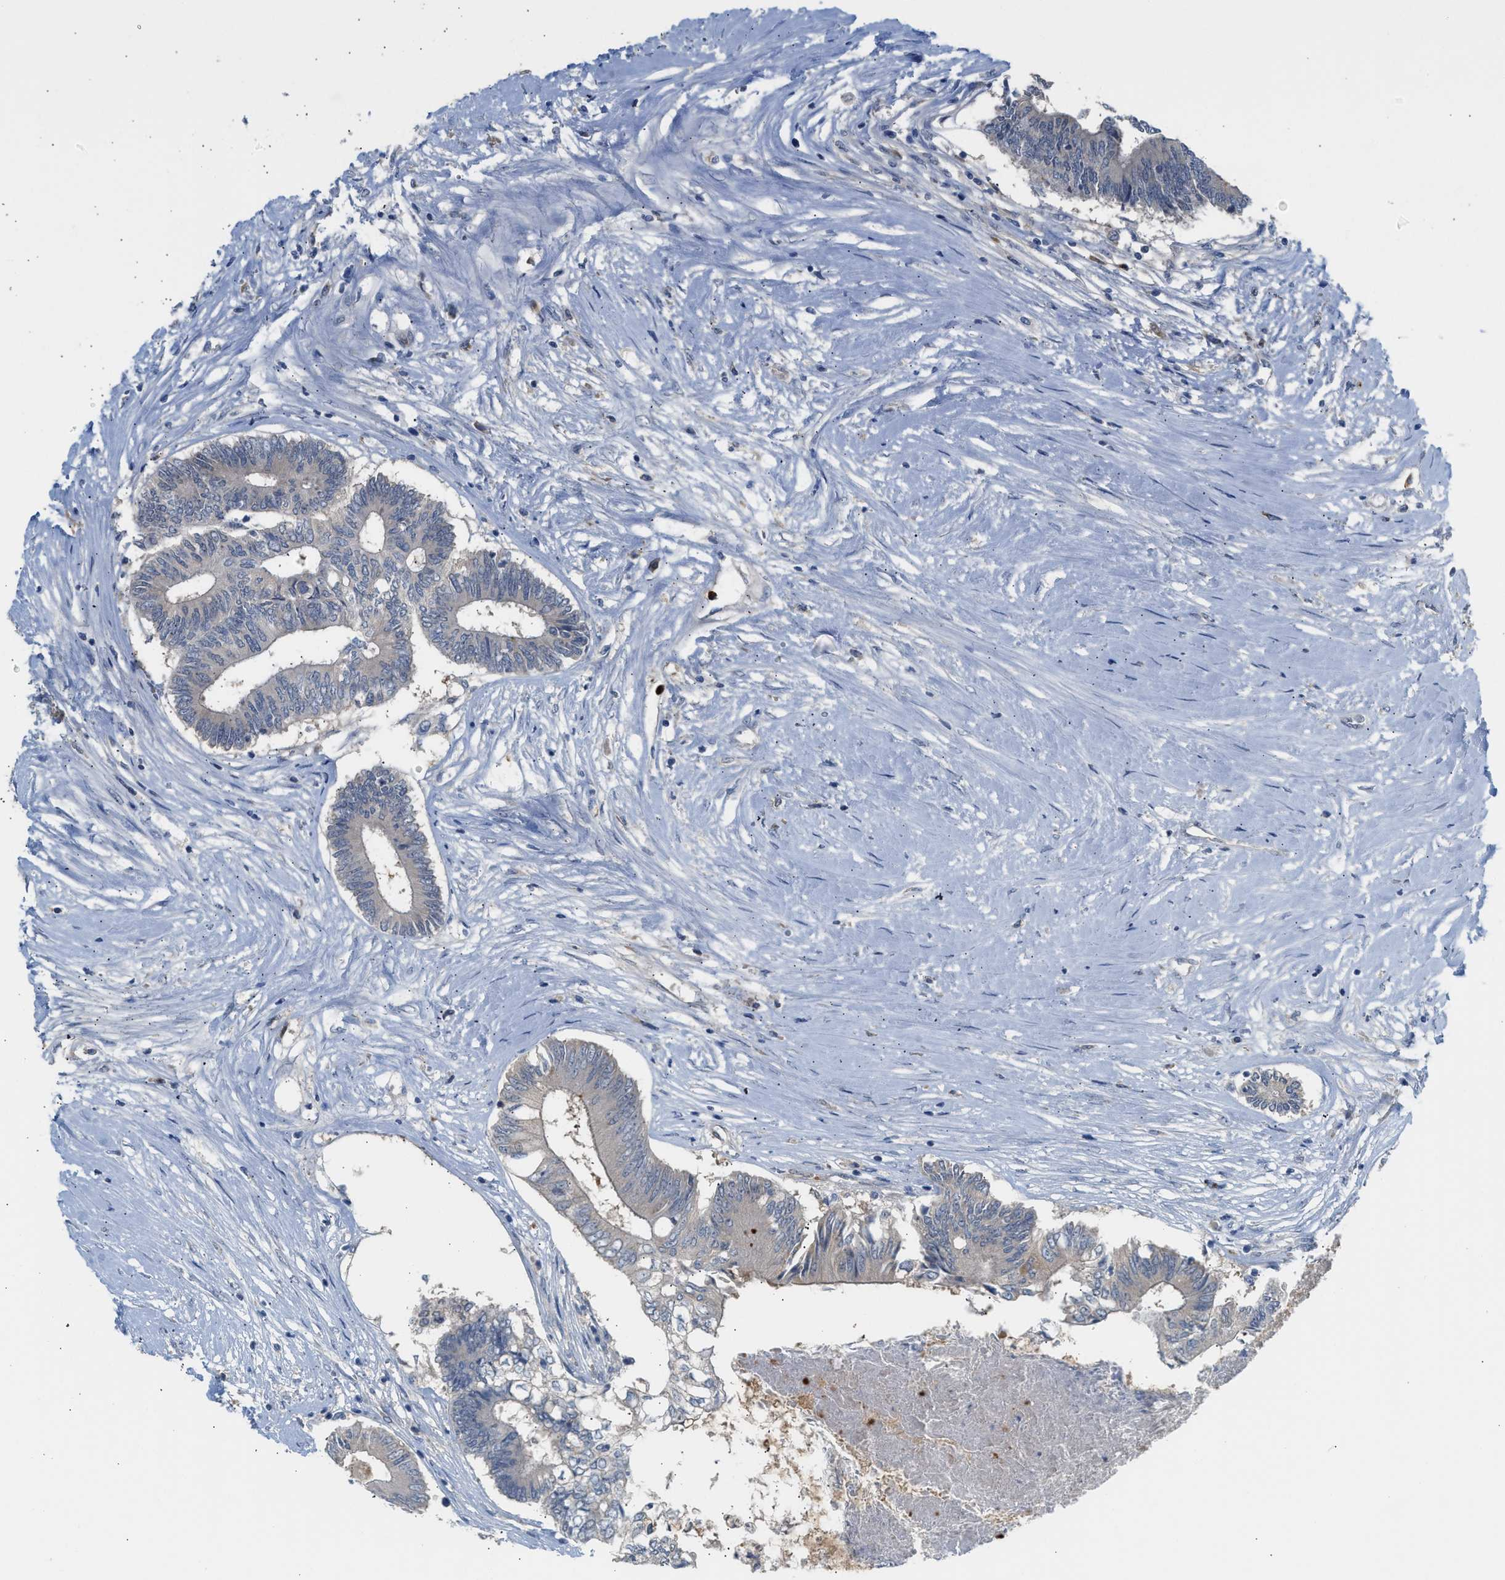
{"staining": {"intensity": "negative", "quantity": "none", "location": "none"}, "tissue": "colorectal cancer", "cell_type": "Tumor cells", "image_type": "cancer", "snomed": [{"axis": "morphology", "description": "Adenocarcinoma, NOS"}, {"axis": "topography", "description": "Rectum"}], "caption": "This photomicrograph is of colorectal cancer (adenocarcinoma) stained with IHC to label a protein in brown with the nuclei are counter-stained blue. There is no expression in tumor cells.", "gene": "RHBDF2", "patient": {"sex": "male", "age": 63}}